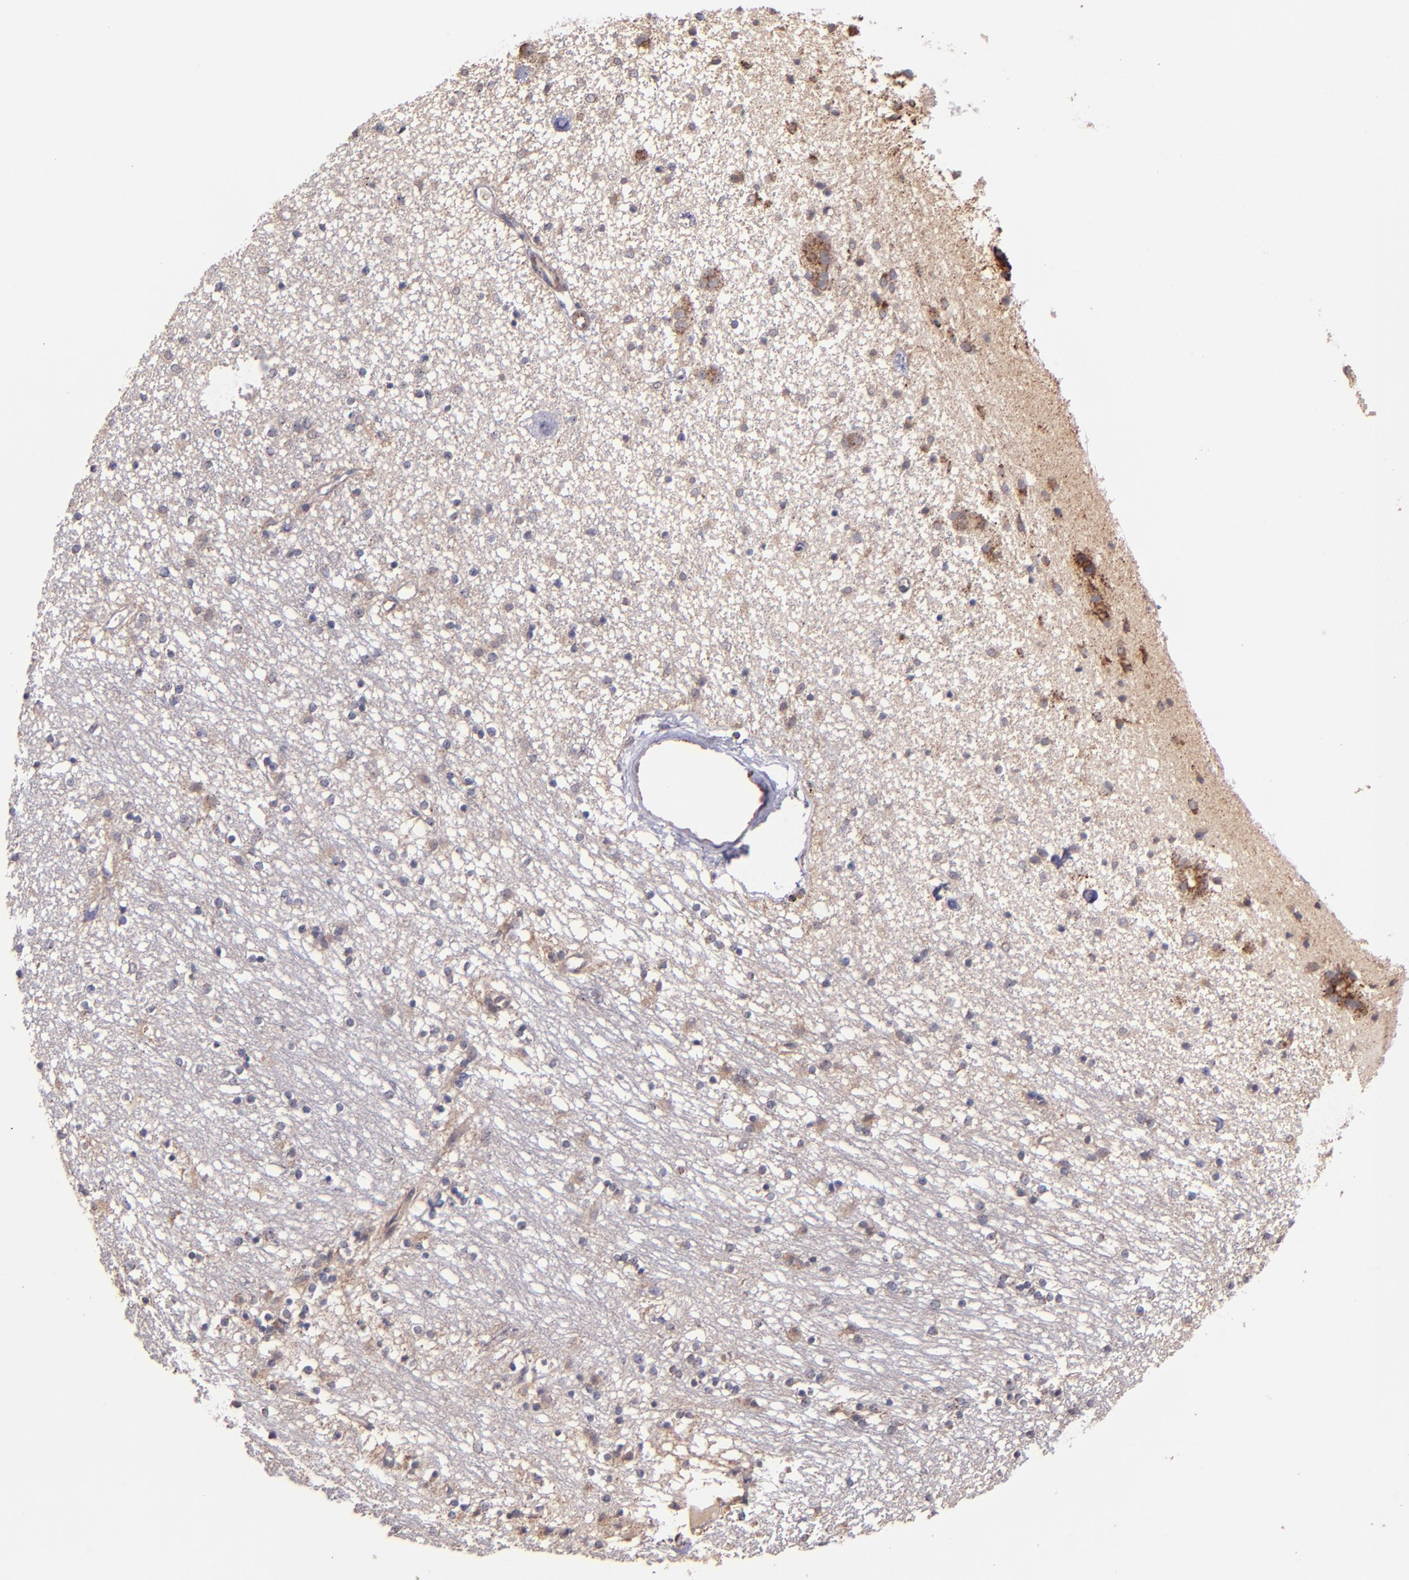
{"staining": {"intensity": "weak", "quantity": "<25%", "location": "cytoplasmic/membranous"}, "tissue": "caudate", "cell_type": "Glial cells", "image_type": "normal", "snomed": [{"axis": "morphology", "description": "Normal tissue, NOS"}, {"axis": "topography", "description": "Lateral ventricle wall"}], "caption": "Immunohistochemistry photomicrograph of benign human caudate stained for a protein (brown), which displays no staining in glial cells.", "gene": "SHC1", "patient": {"sex": "female", "age": 54}}